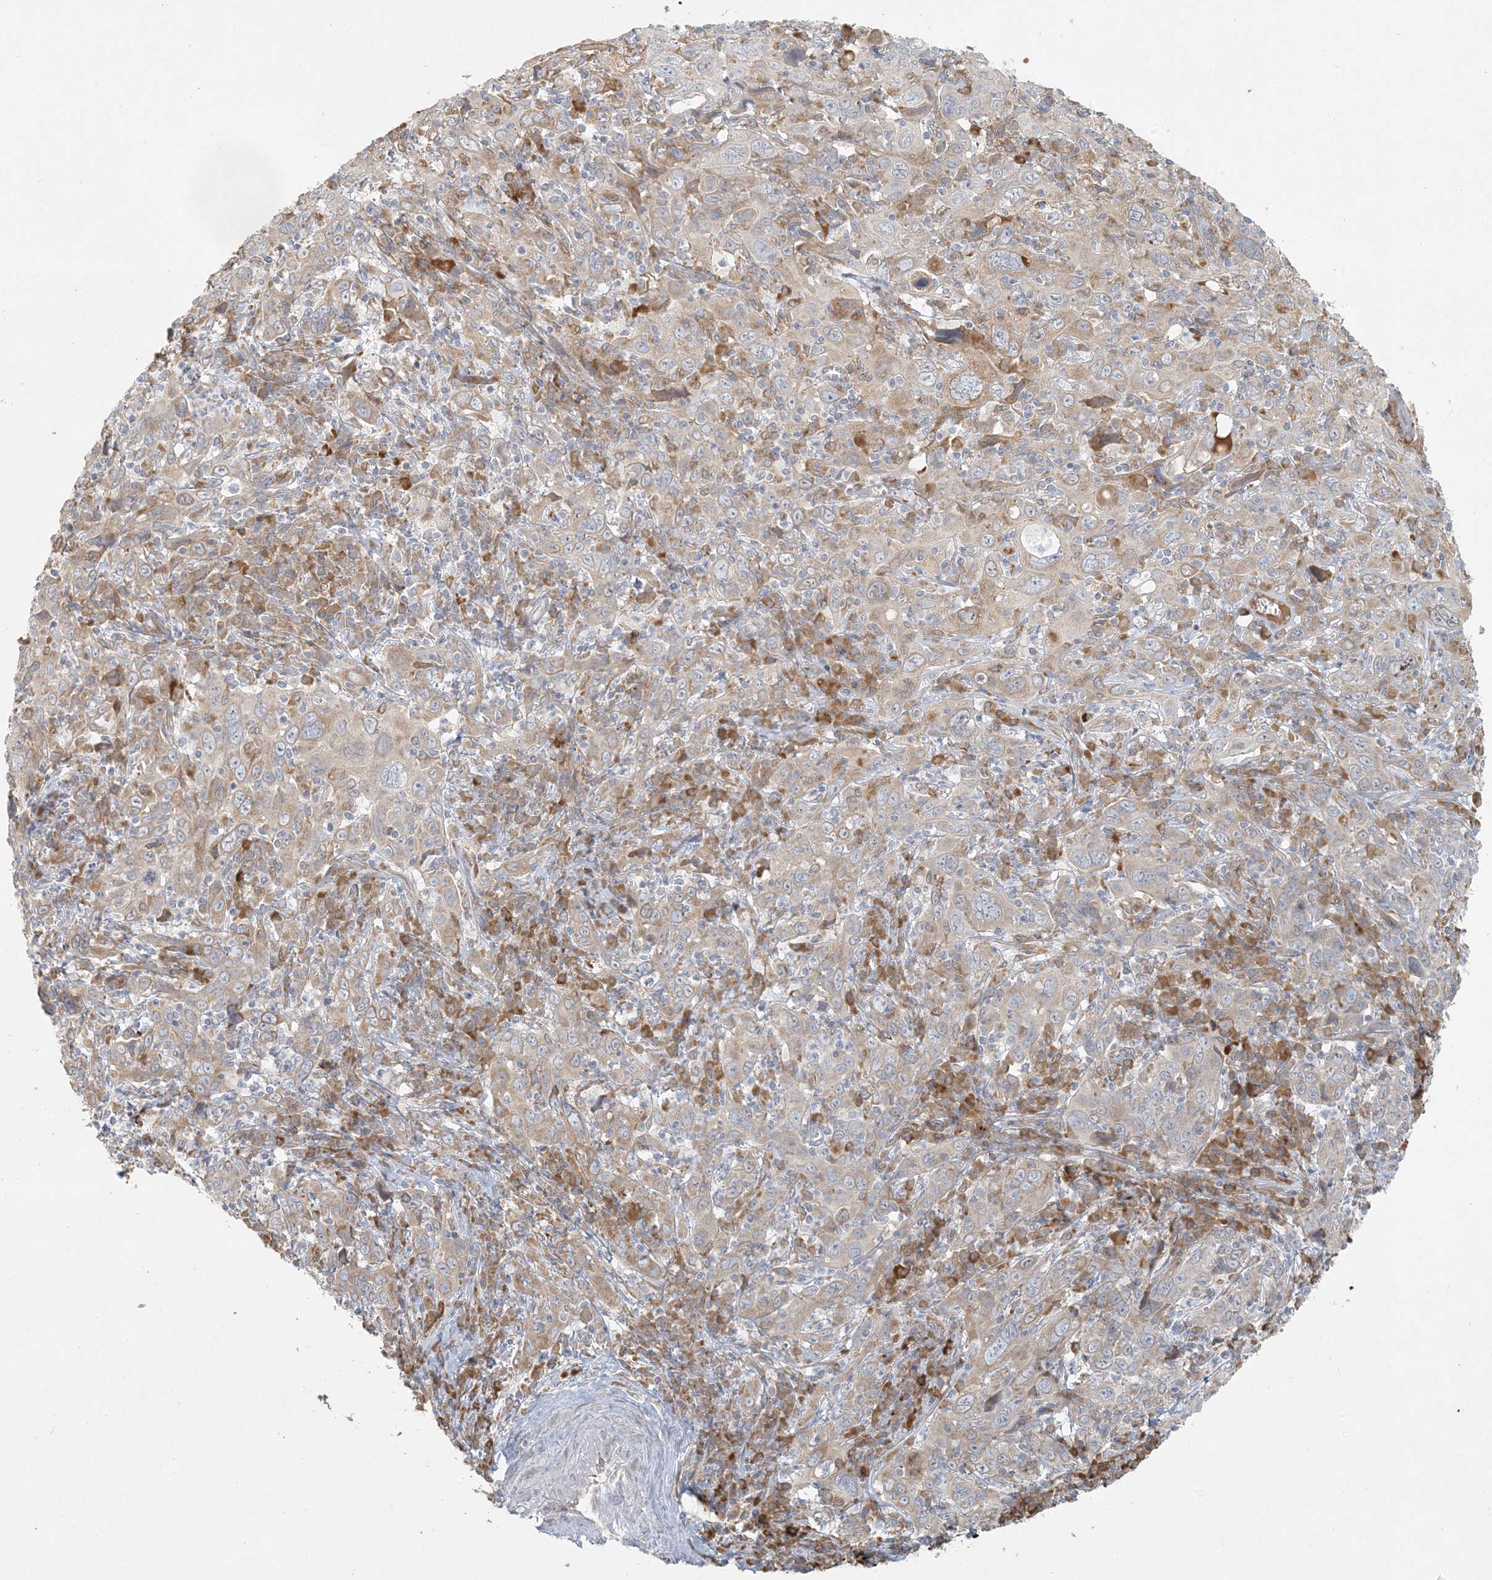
{"staining": {"intensity": "weak", "quantity": "<25%", "location": "cytoplasmic/membranous"}, "tissue": "cervical cancer", "cell_type": "Tumor cells", "image_type": "cancer", "snomed": [{"axis": "morphology", "description": "Squamous cell carcinoma, NOS"}, {"axis": "topography", "description": "Cervix"}], "caption": "Cervical cancer stained for a protein using immunohistochemistry reveals no expression tumor cells.", "gene": "HACL1", "patient": {"sex": "female", "age": 46}}